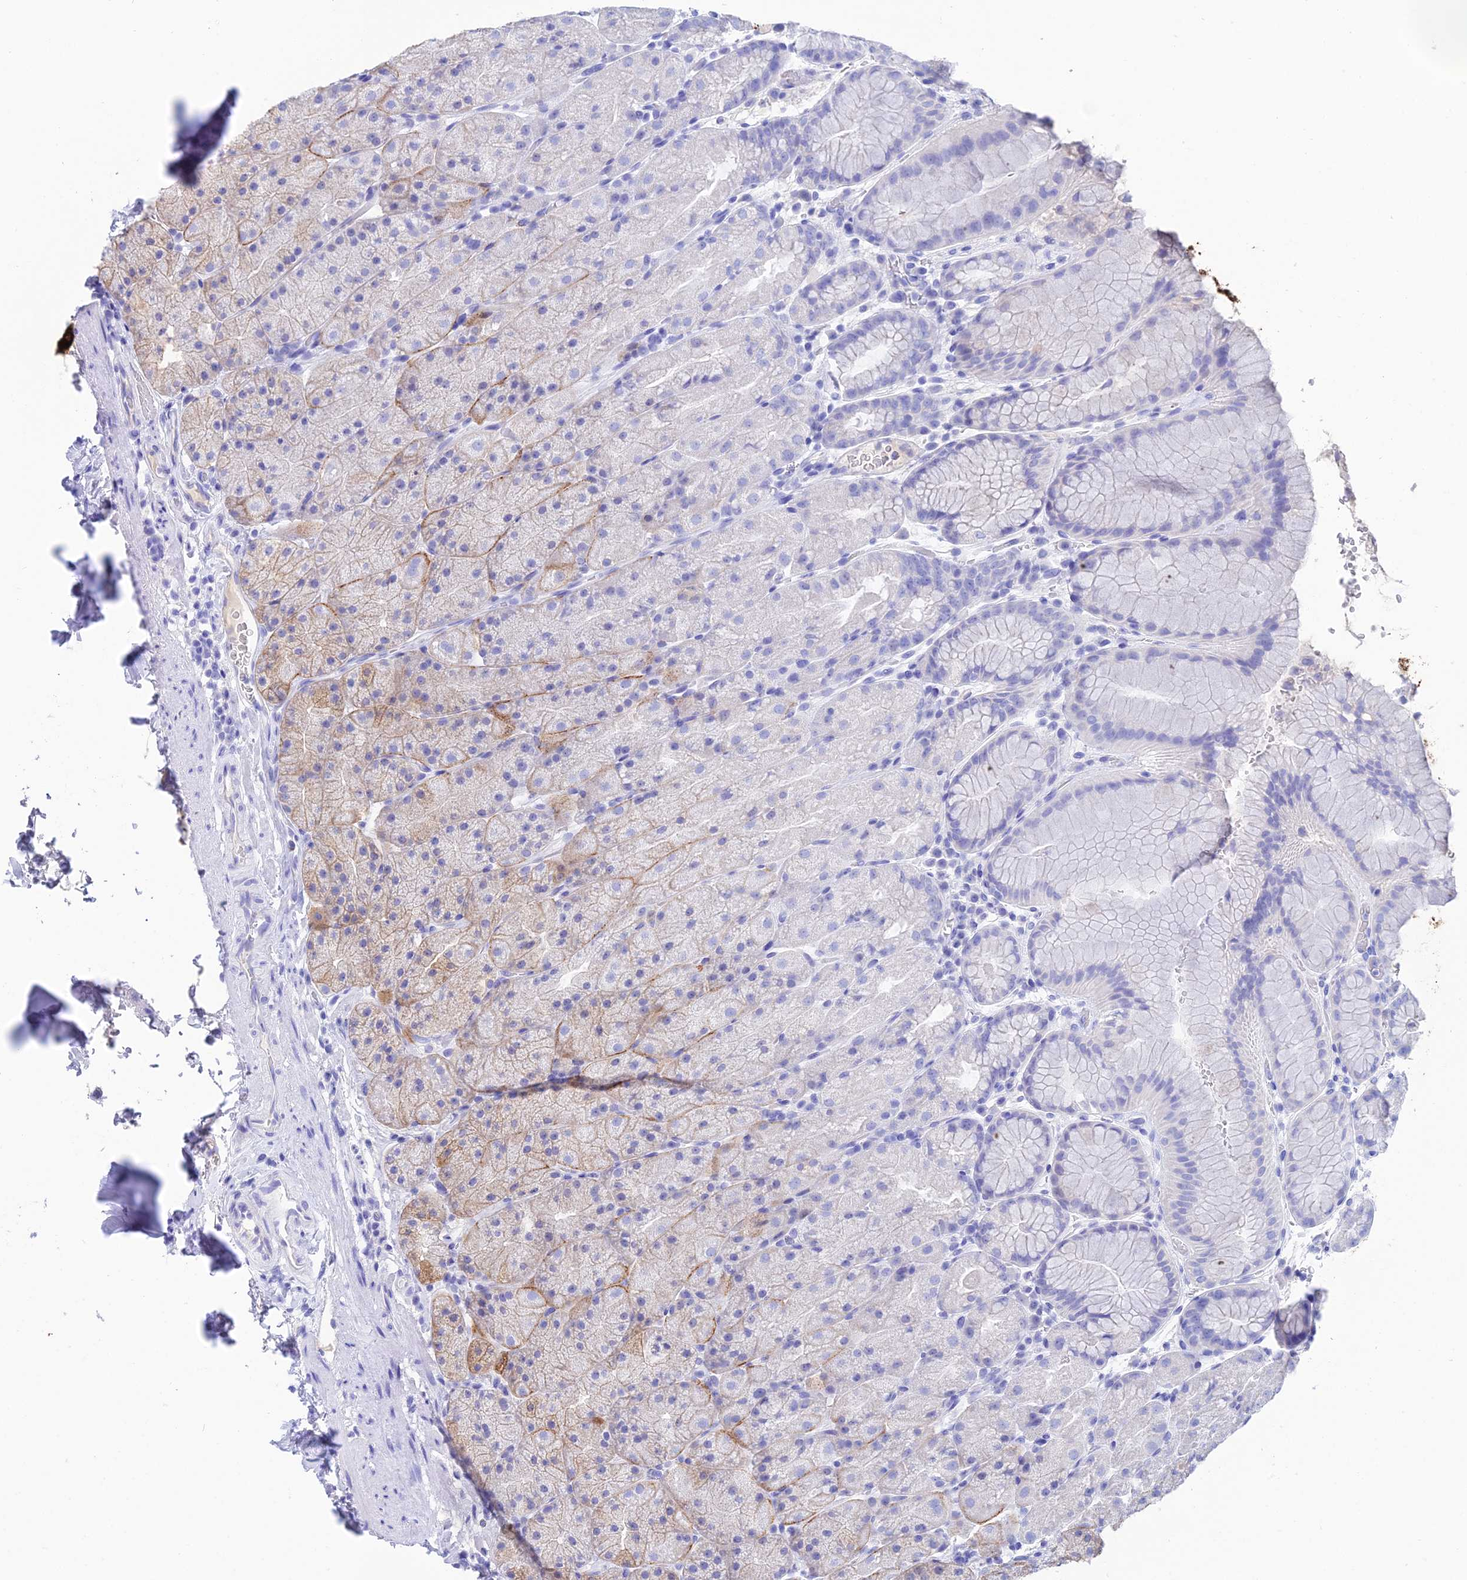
{"staining": {"intensity": "weak", "quantity": "<25%", "location": "cytoplasmic/membranous"}, "tissue": "stomach", "cell_type": "Glandular cells", "image_type": "normal", "snomed": [{"axis": "morphology", "description": "Normal tissue, NOS"}, {"axis": "topography", "description": "Stomach, upper"}, {"axis": "topography", "description": "Stomach, lower"}], "caption": "High magnification brightfield microscopy of unremarkable stomach stained with DAB (3,3'-diaminobenzidine) (brown) and counterstained with hematoxylin (blue): glandular cells show no significant expression. Nuclei are stained in blue.", "gene": "REG1A", "patient": {"sex": "male", "age": 67}}